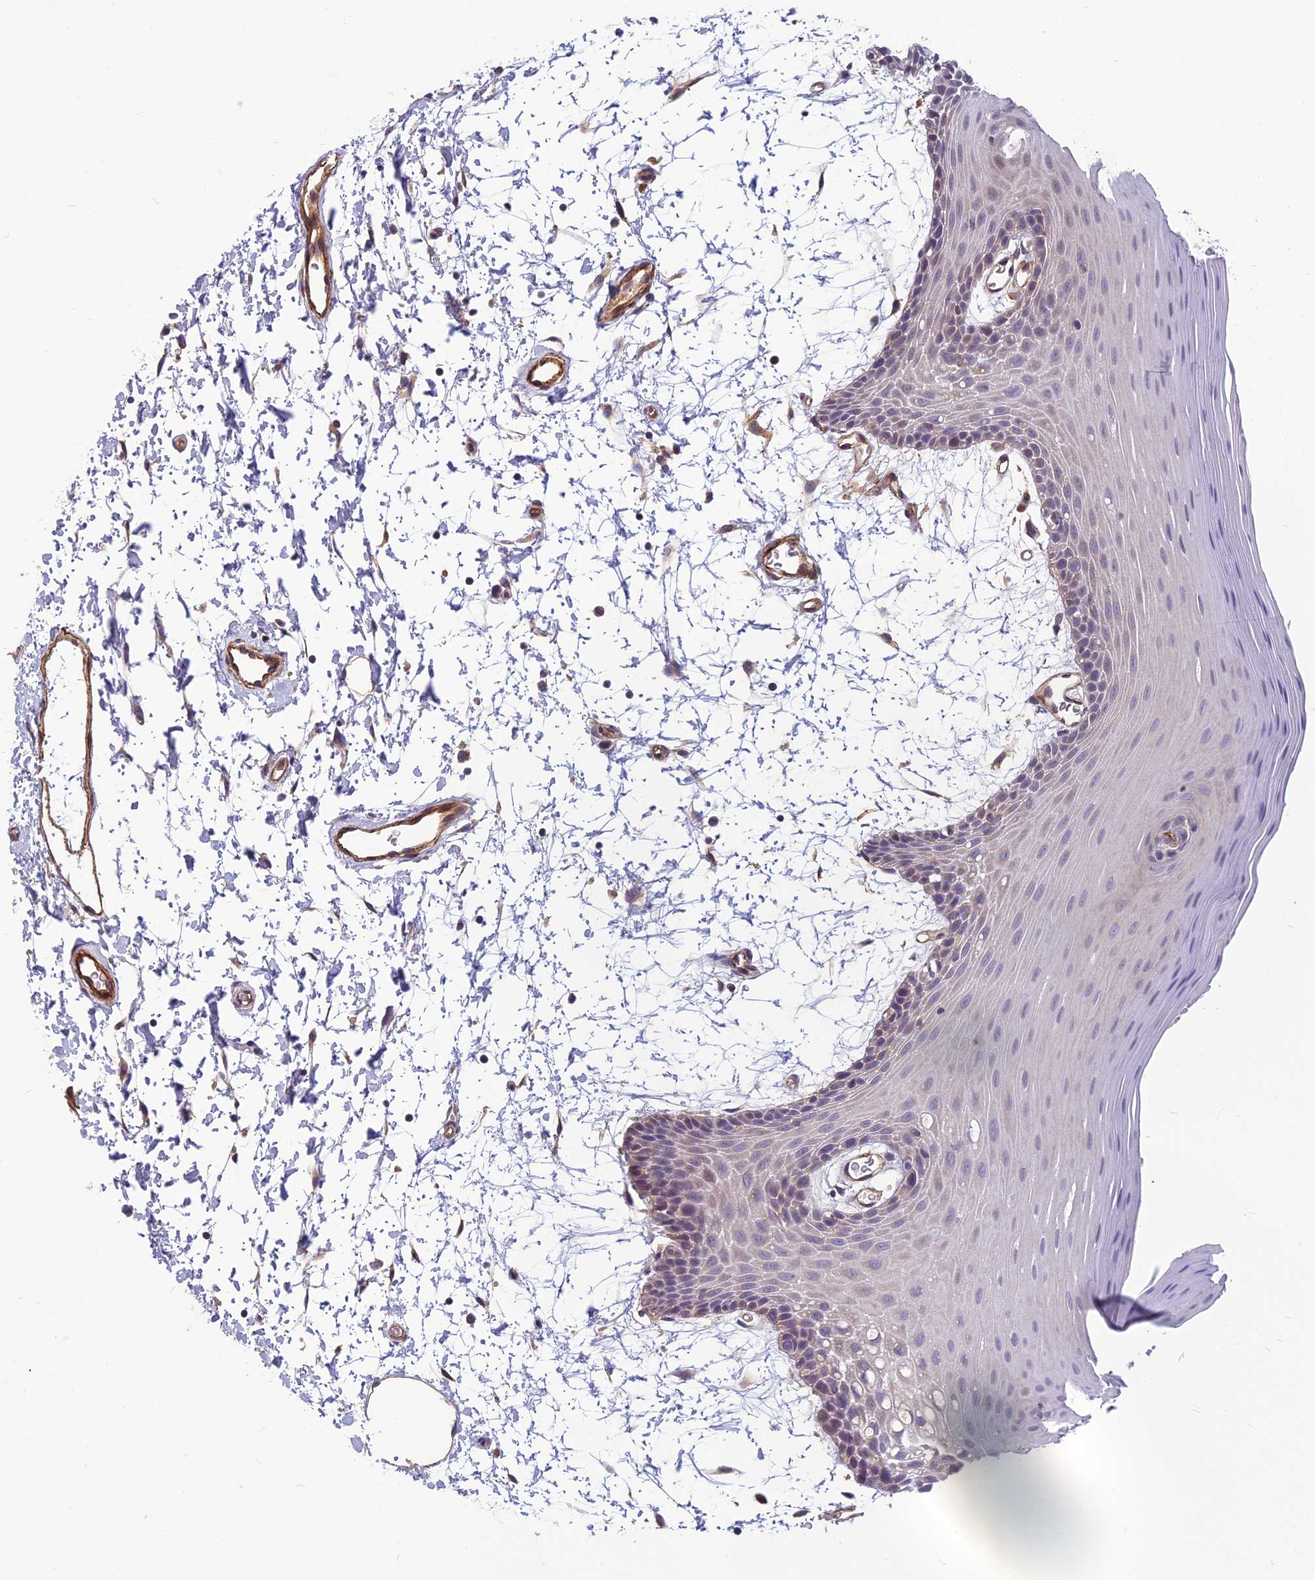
{"staining": {"intensity": "weak", "quantity": "<25%", "location": "cytoplasmic/membranous"}, "tissue": "oral mucosa", "cell_type": "Squamous epithelial cells", "image_type": "normal", "snomed": [{"axis": "morphology", "description": "Normal tissue, NOS"}, {"axis": "topography", "description": "Skeletal muscle"}, {"axis": "topography", "description": "Oral tissue"}, {"axis": "topography", "description": "Salivary gland"}, {"axis": "topography", "description": "Peripheral nerve tissue"}], "caption": "Immunohistochemistry (IHC) of benign human oral mucosa reveals no expression in squamous epithelial cells.", "gene": "TSPAN15", "patient": {"sex": "male", "age": 54}}